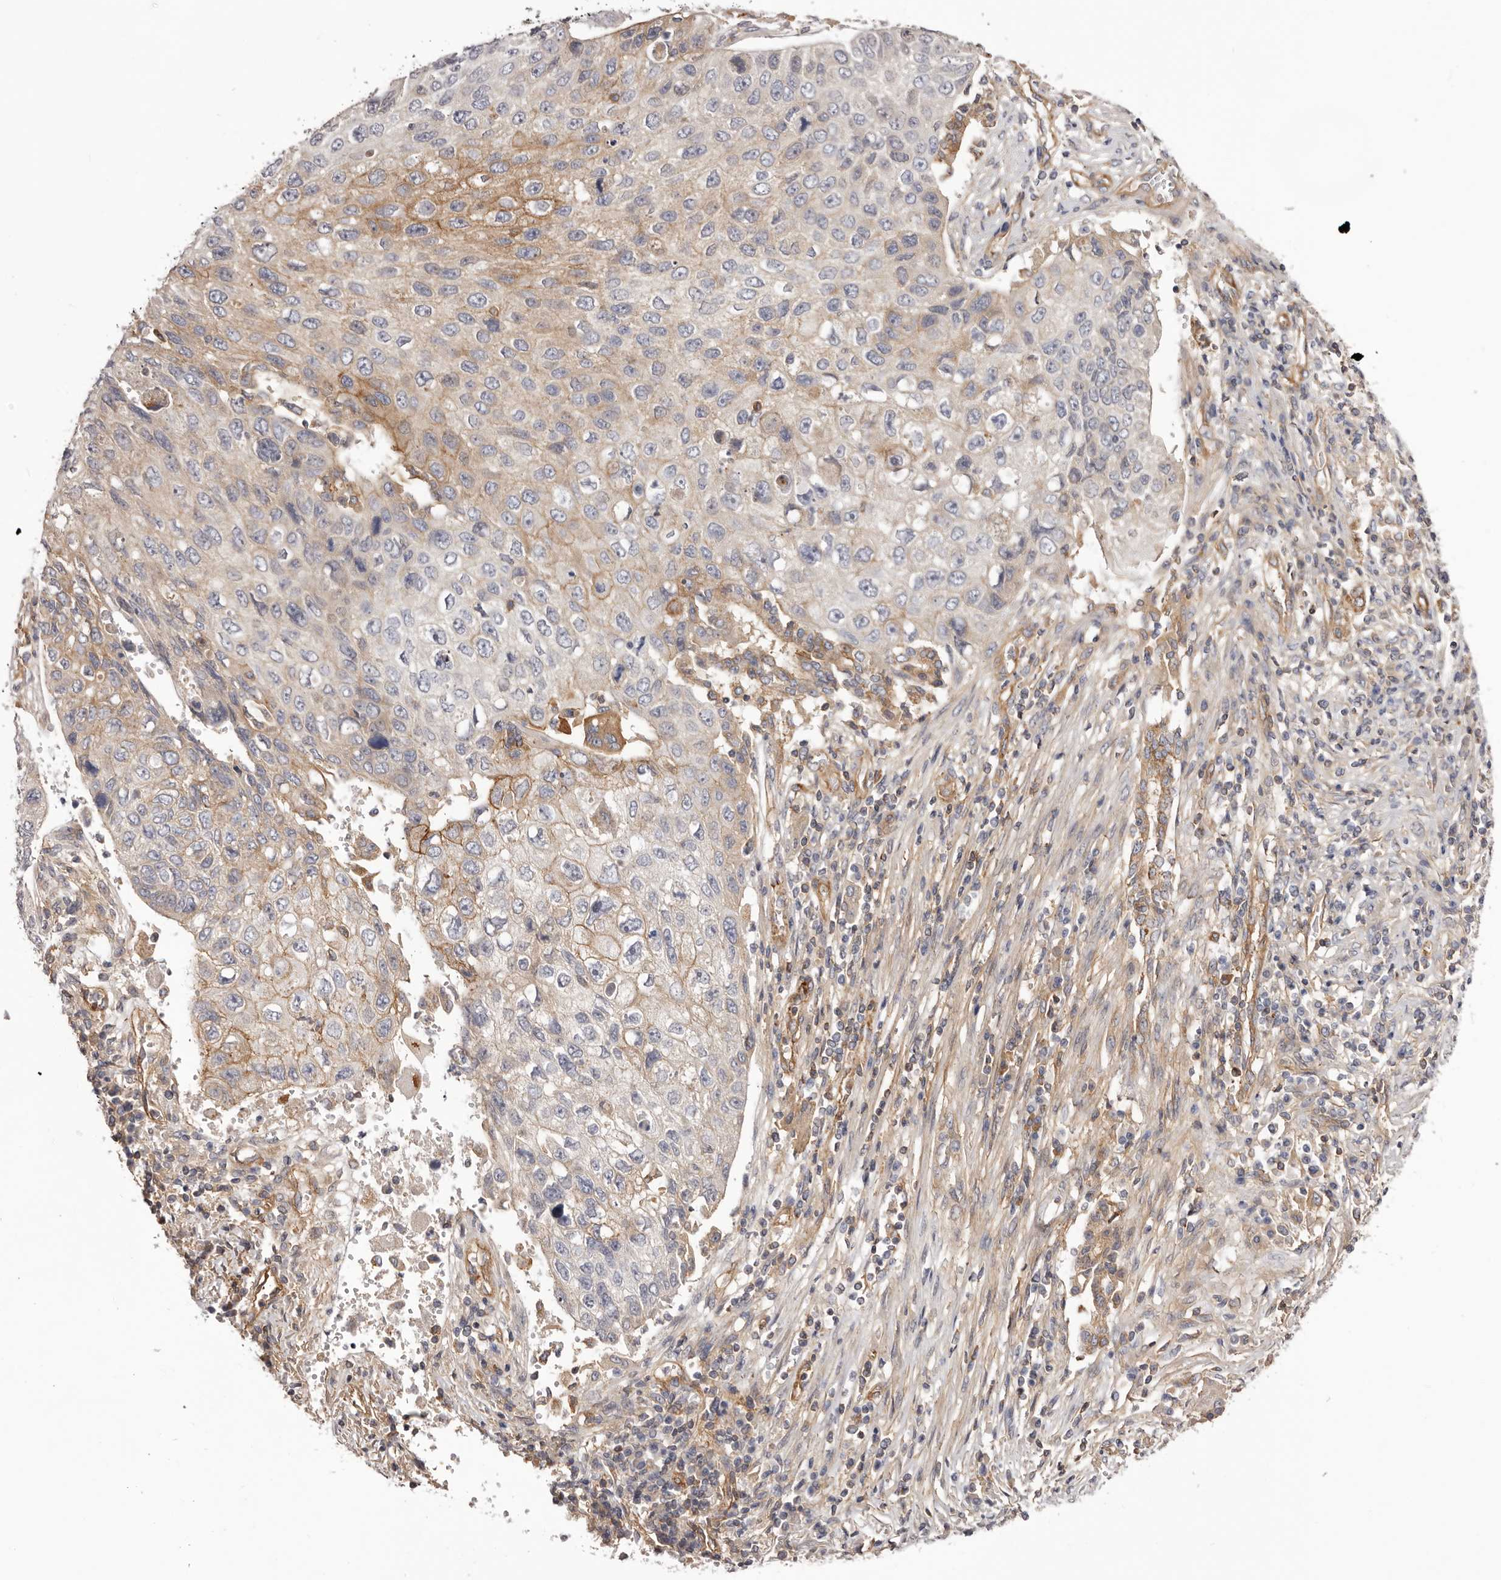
{"staining": {"intensity": "moderate", "quantity": "25%-75%", "location": "cytoplasmic/membranous"}, "tissue": "lung cancer", "cell_type": "Tumor cells", "image_type": "cancer", "snomed": [{"axis": "morphology", "description": "Squamous cell carcinoma, NOS"}, {"axis": "topography", "description": "Lung"}], "caption": "IHC (DAB) staining of human lung squamous cell carcinoma shows moderate cytoplasmic/membranous protein positivity in approximately 25%-75% of tumor cells. (Stains: DAB in brown, nuclei in blue, Microscopy: brightfield microscopy at high magnification).", "gene": "DMRT2", "patient": {"sex": "male", "age": 61}}